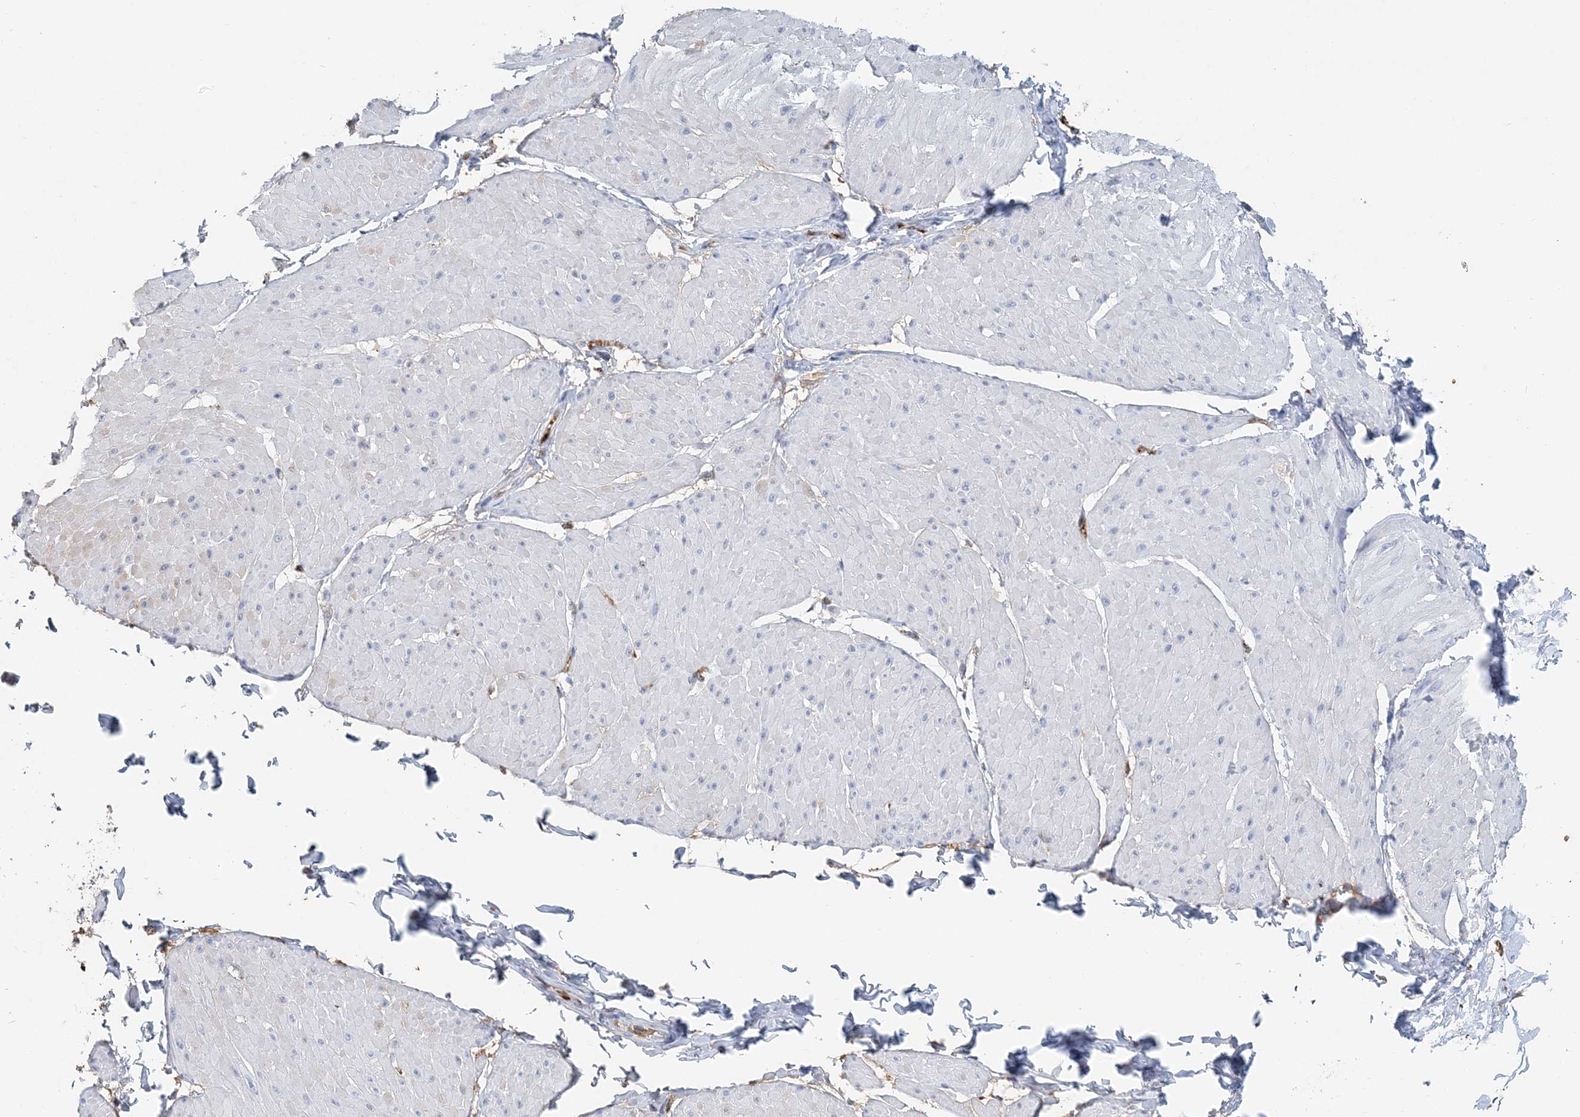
{"staining": {"intensity": "negative", "quantity": "none", "location": "none"}, "tissue": "smooth muscle", "cell_type": "Smooth muscle cells", "image_type": "normal", "snomed": [{"axis": "morphology", "description": "Urothelial carcinoma, High grade"}, {"axis": "topography", "description": "Urinary bladder"}], "caption": "Smooth muscle cells show no significant protein expression in unremarkable smooth muscle. (Stains: DAB immunohistochemistry (IHC) with hematoxylin counter stain, Microscopy: brightfield microscopy at high magnification).", "gene": "HBD", "patient": {"sex": "male", "age": 46}}